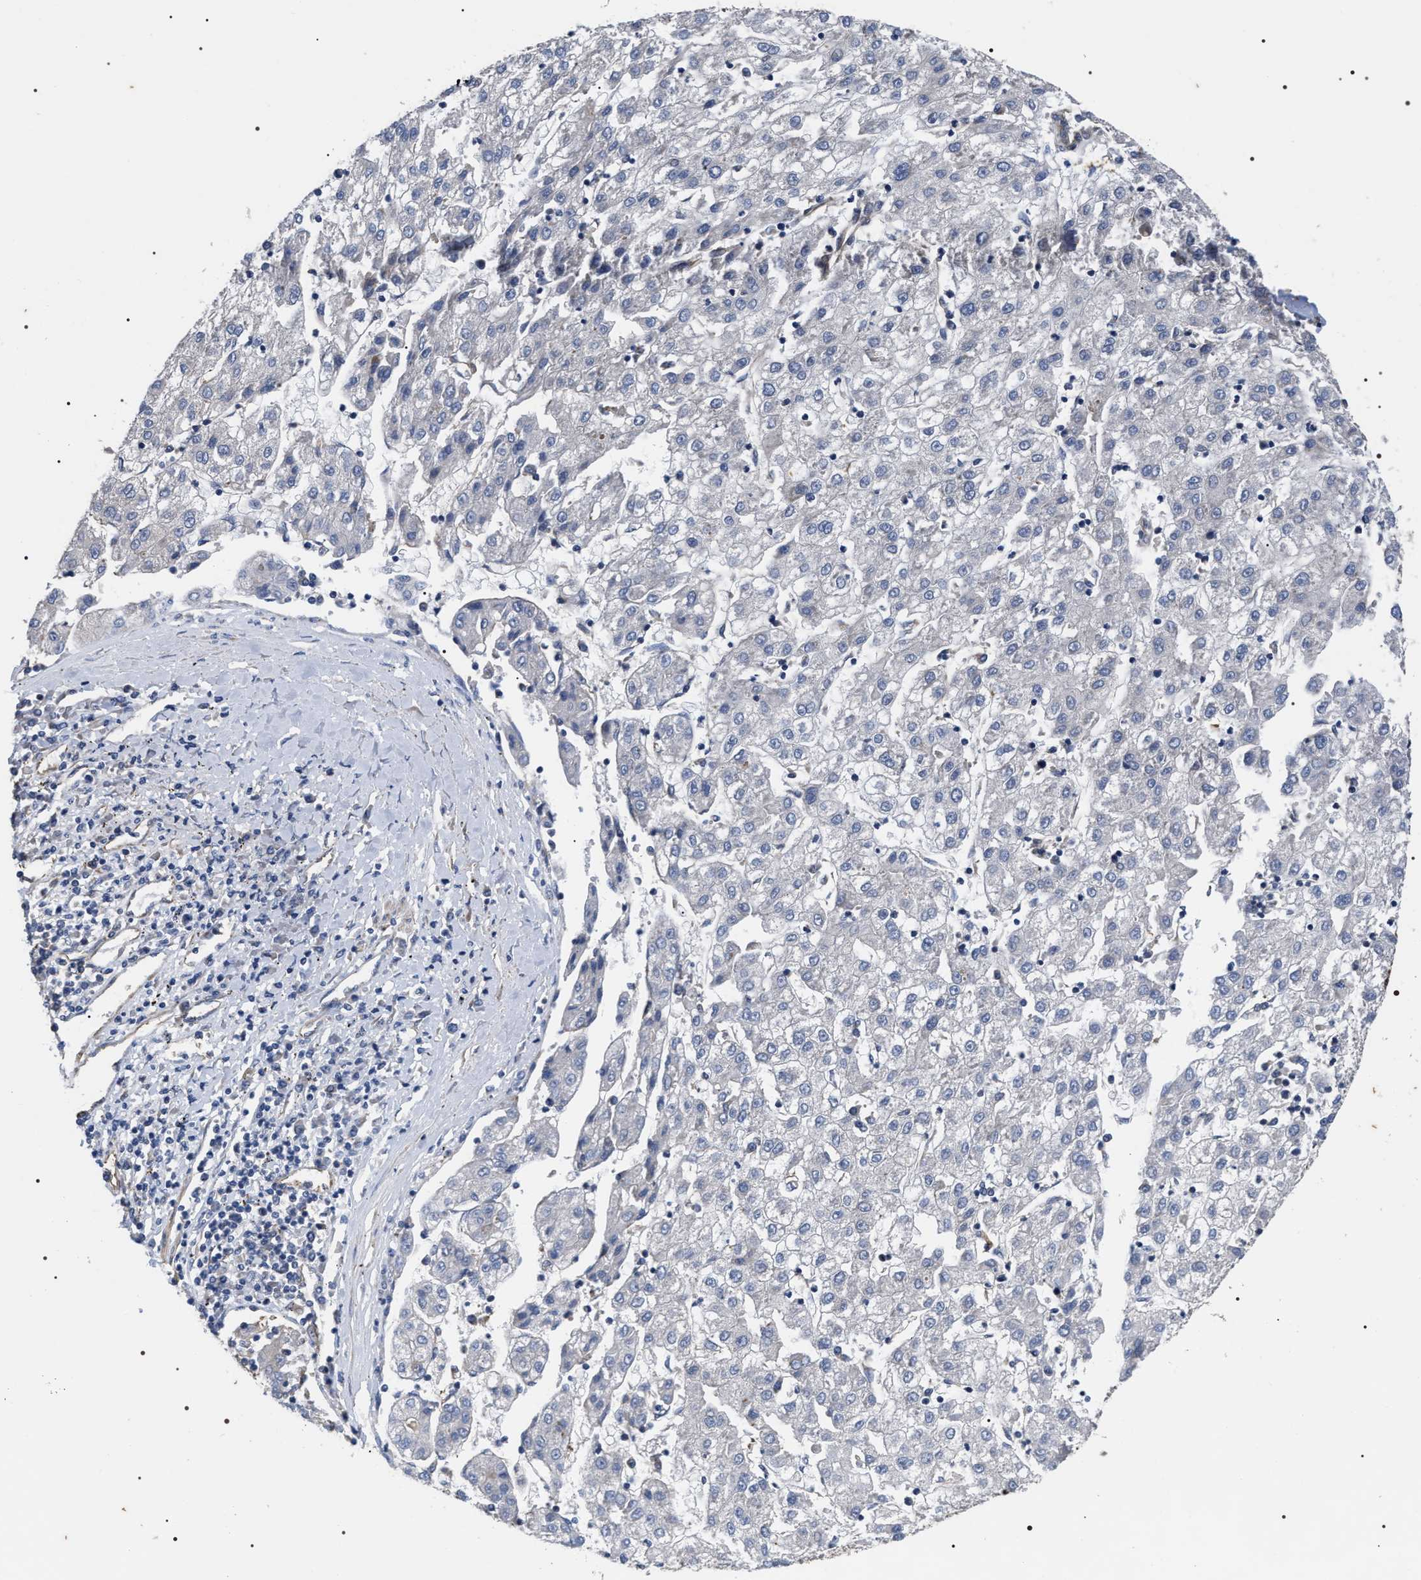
{"staining": {"intensity": "negative", "quantity": "none", "location": "none"}, "tissue": "liver cancer", "cell_type": "Tumor cells", "image_type": "cancer", "snomed": [{"axis": "morphology", "description": "Carcinoma, Hepatocellular, NOS"}, {"axis": "topography", "description": "Liver"}], "caption": "Liver hepatocellular carcinoma was stained to show a protein in brown. There is no significant staining in tumor cells.", "gene": "TSPAN33", "patient": {"sex": "male", "age": 72}}